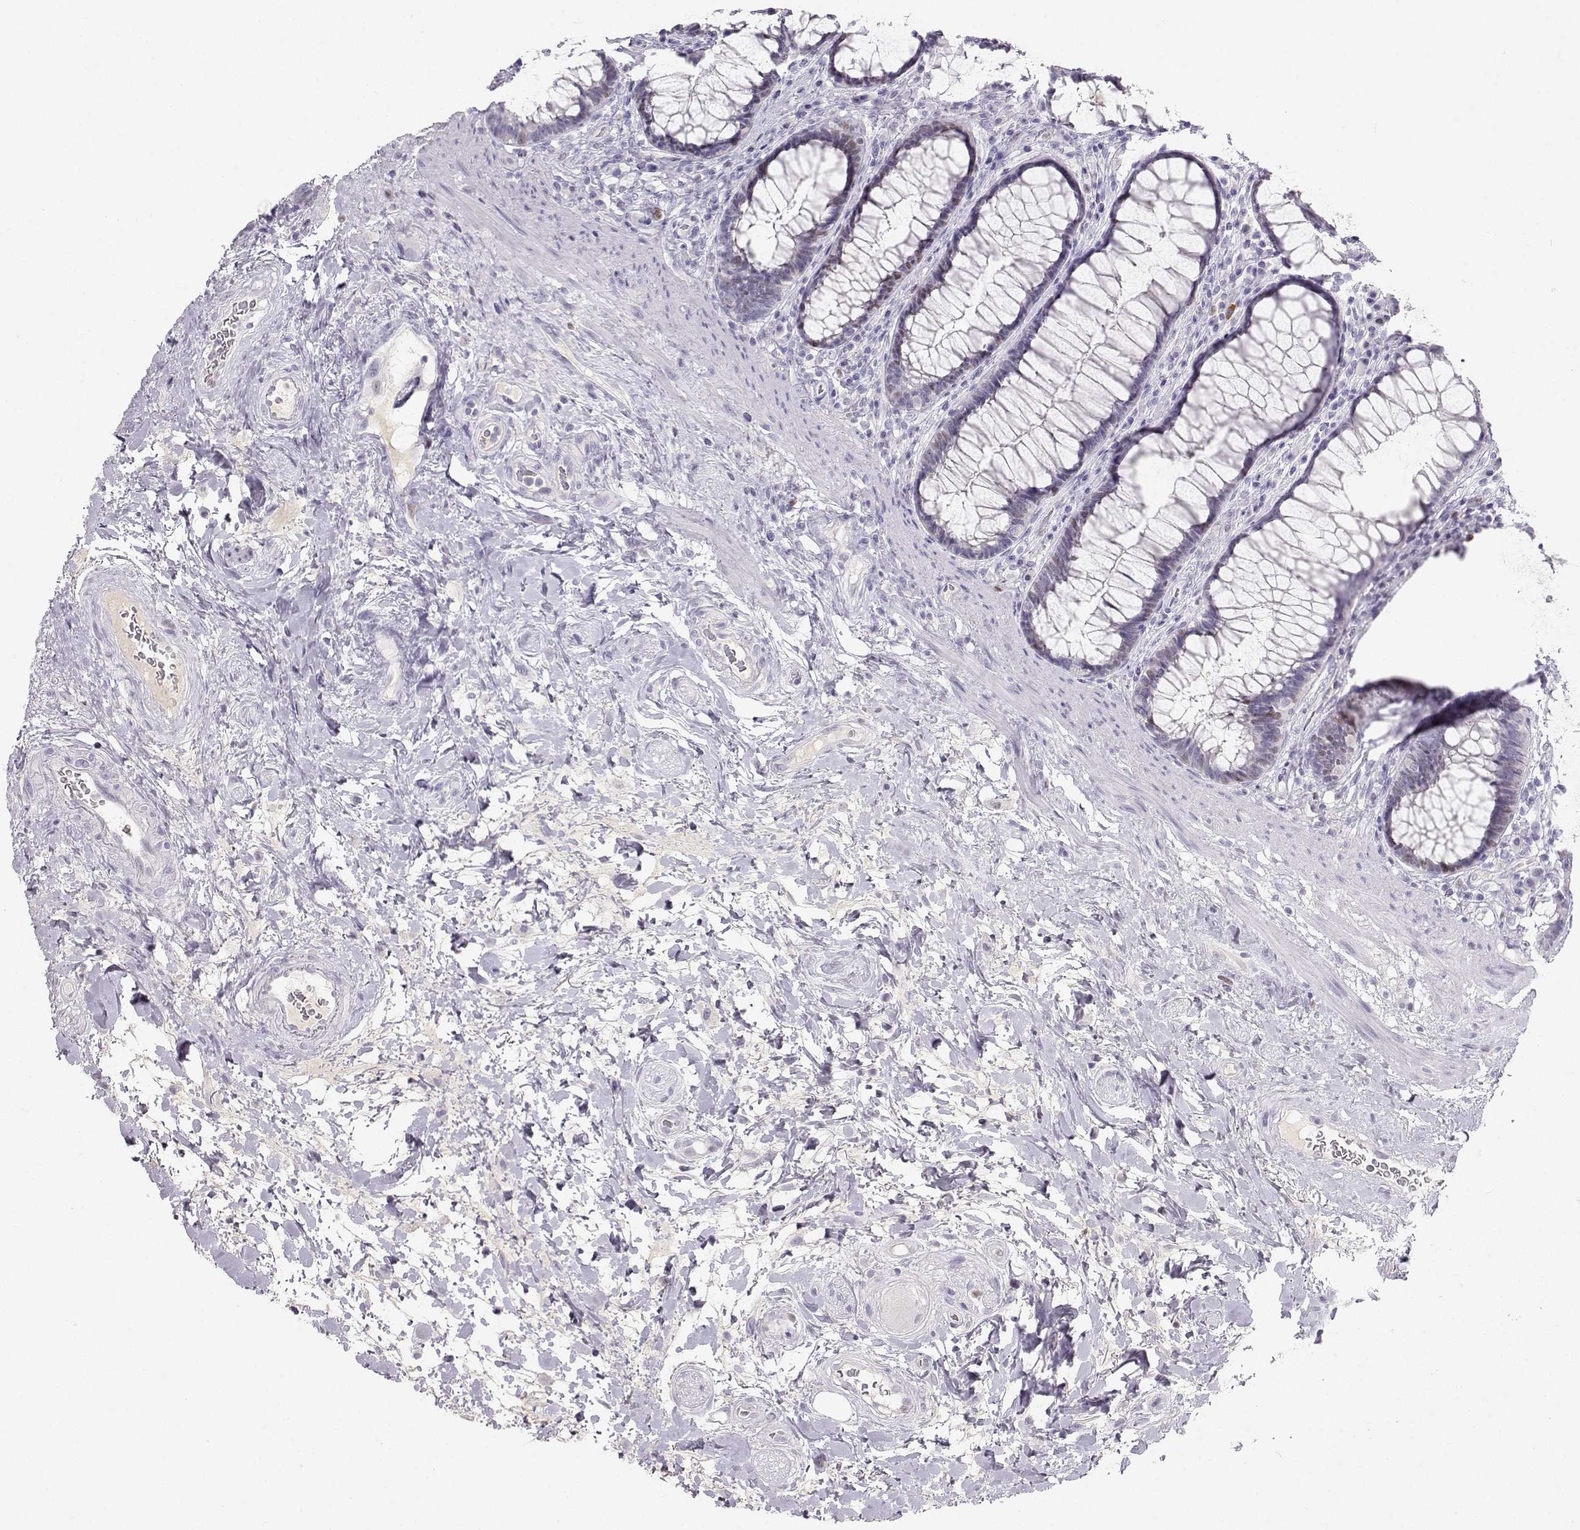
{"staining": {"intensity": "negative", "quantity": "none", "location": "none"}, "tissue": "rectum", "cell_type": "Glandular cells", "image_type": "normal", "snomed": [{"axis": "morphology", "description": "Normal tissue, NOS"}, {"axis": "topography", "description": "Rectum"}], "caption": "Protein analysis of normal rectum displays no significant staining in glandular cells. Brightfield microscopy of immunohistochemistry stained with DAB (brown) and hematoxylin (blue), captured at high magnification.", "gene": "OPN5", "patient": {"sex": "male", "age": 72}}